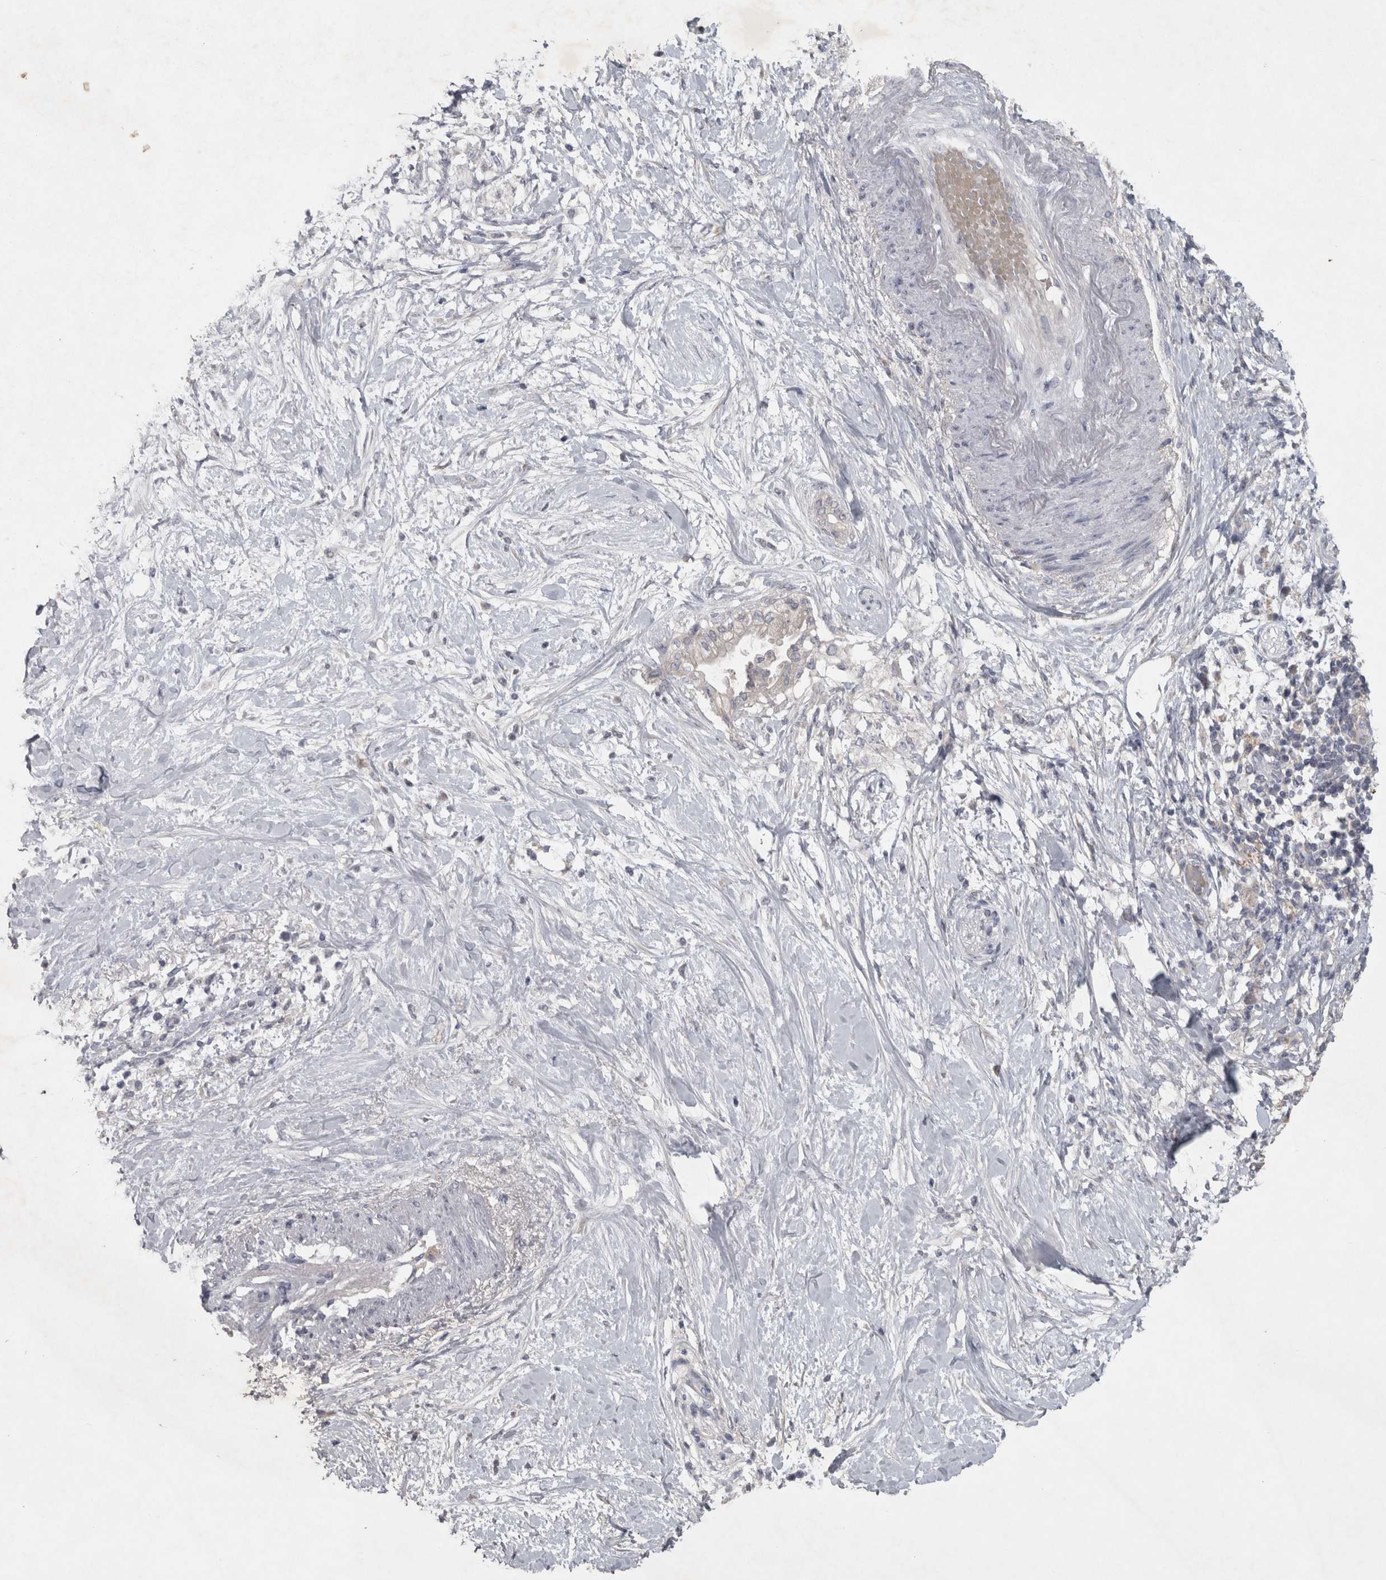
{"staining": {"intensity": "negative", "quantity": "none", "location": "none"}, "tissue": "pancreatic cancer", "cell_type": "Tumor cells", "image_type": "cancer", "snomed": [{"axis": "morphology", "description": "Normal tissue, NOS"}, {"axis": "morphology", "description": "Adenocarcinoma, NOS"}, {"axis": "topography", "description": "Pancreas"}, {"axis": "topography", "description": "Duodenum"}], "caption": "Immunohistochemistry (IHC) micrograph of neoplastic tissue: human pancreatic cancer stained with DAB (3,3'-diaminobenzidine) displays no significant protein positivity in tumor cells.", "gene": "ENPP7", "patient": {"sex": "female", "age": 60}}